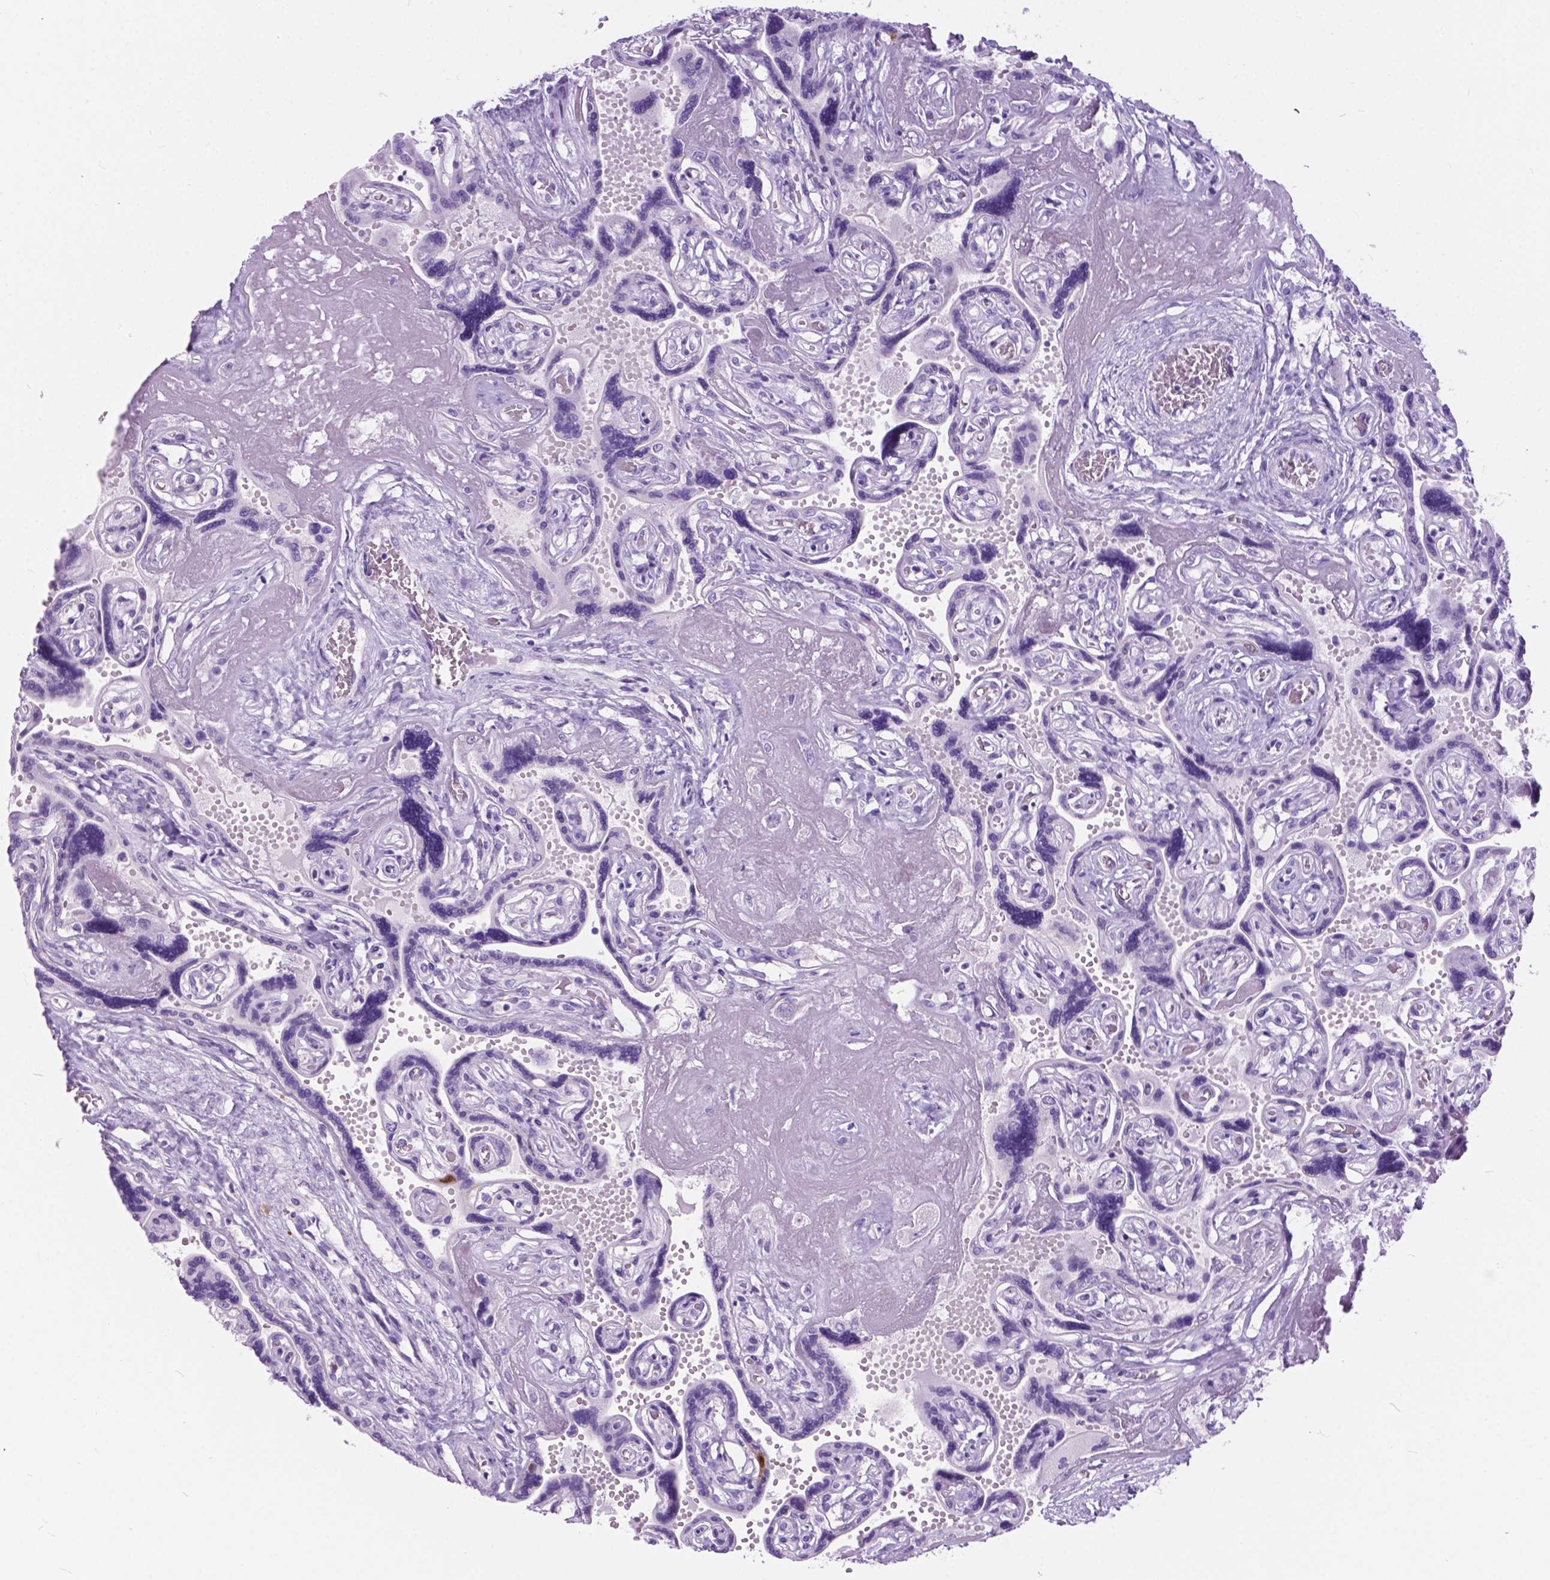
{"staining": {"intensity": "negative", "quantity": "none", "location": "none"}, "tissue": "placenta", "cell_type": "Decidual cells", "image_type": "normal", "snomed": [{"axis": "morphology", "description": "Normal tissue, NOS"}, {"axis": "topography", "description": "Placenta"}], "caption": "A histopathology image of placenta stained for a protein demonstrates no brown staining in decidual cells.", "gene": "ARMS2", "patient": {"sex": "female", "age": 32}}